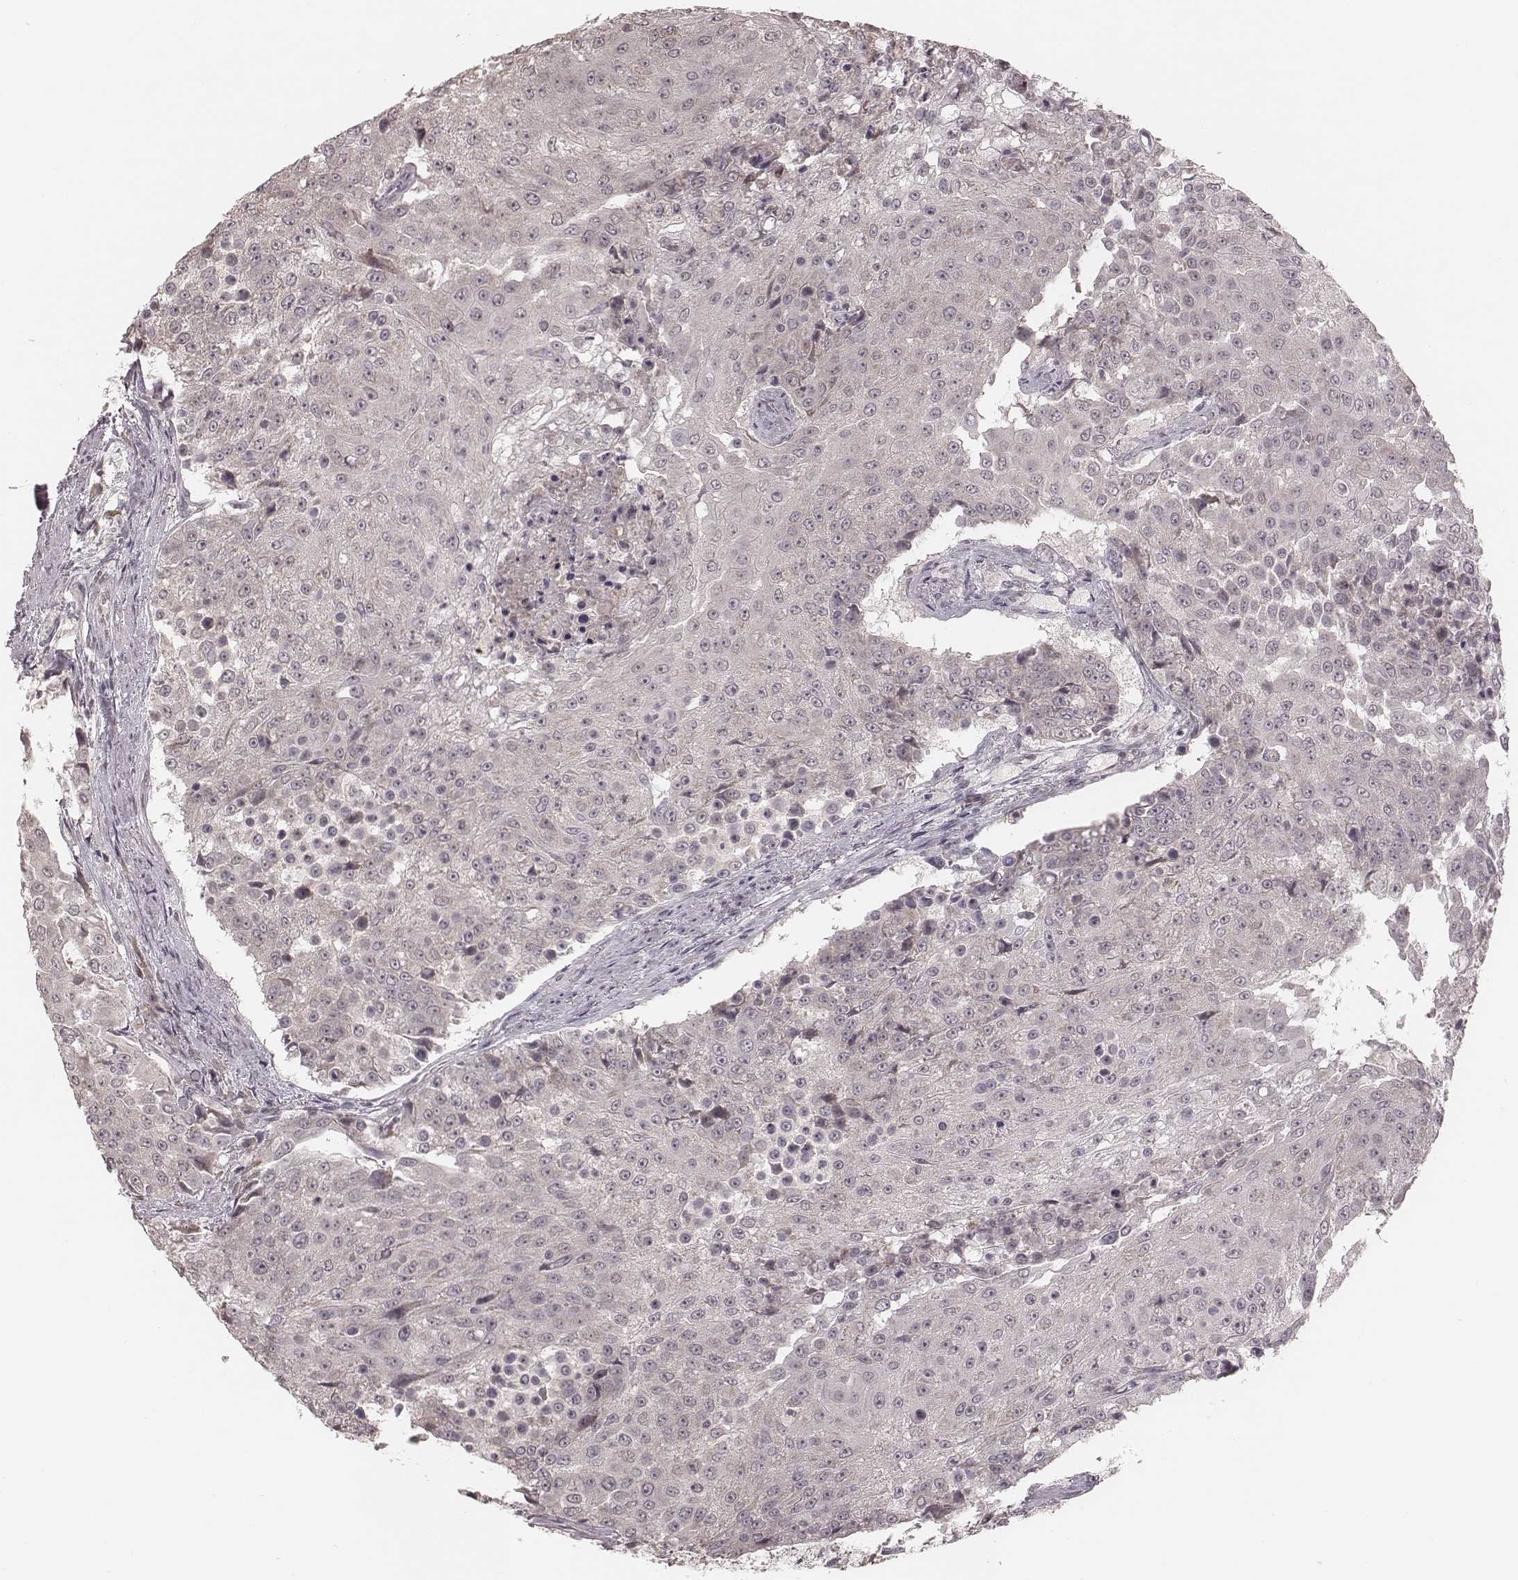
{"staining": {"intensity": "negative", "quantity": "none", "location": "none"}, "tissue": "urothelial cancer", "cell_type": "Tumor cells", "image_type": "cancer", "snomed": [{"axis": "morphology", "description": "Urothelial carcinoma, High grade"}, {"axis": "topography", "description": "Urinary bladder"}], "caption": "IHC of urothelial cancer exhibits no expression in tumor cells.", "gene": "IL5", "patient": {"sex": "female", "age": 63}}